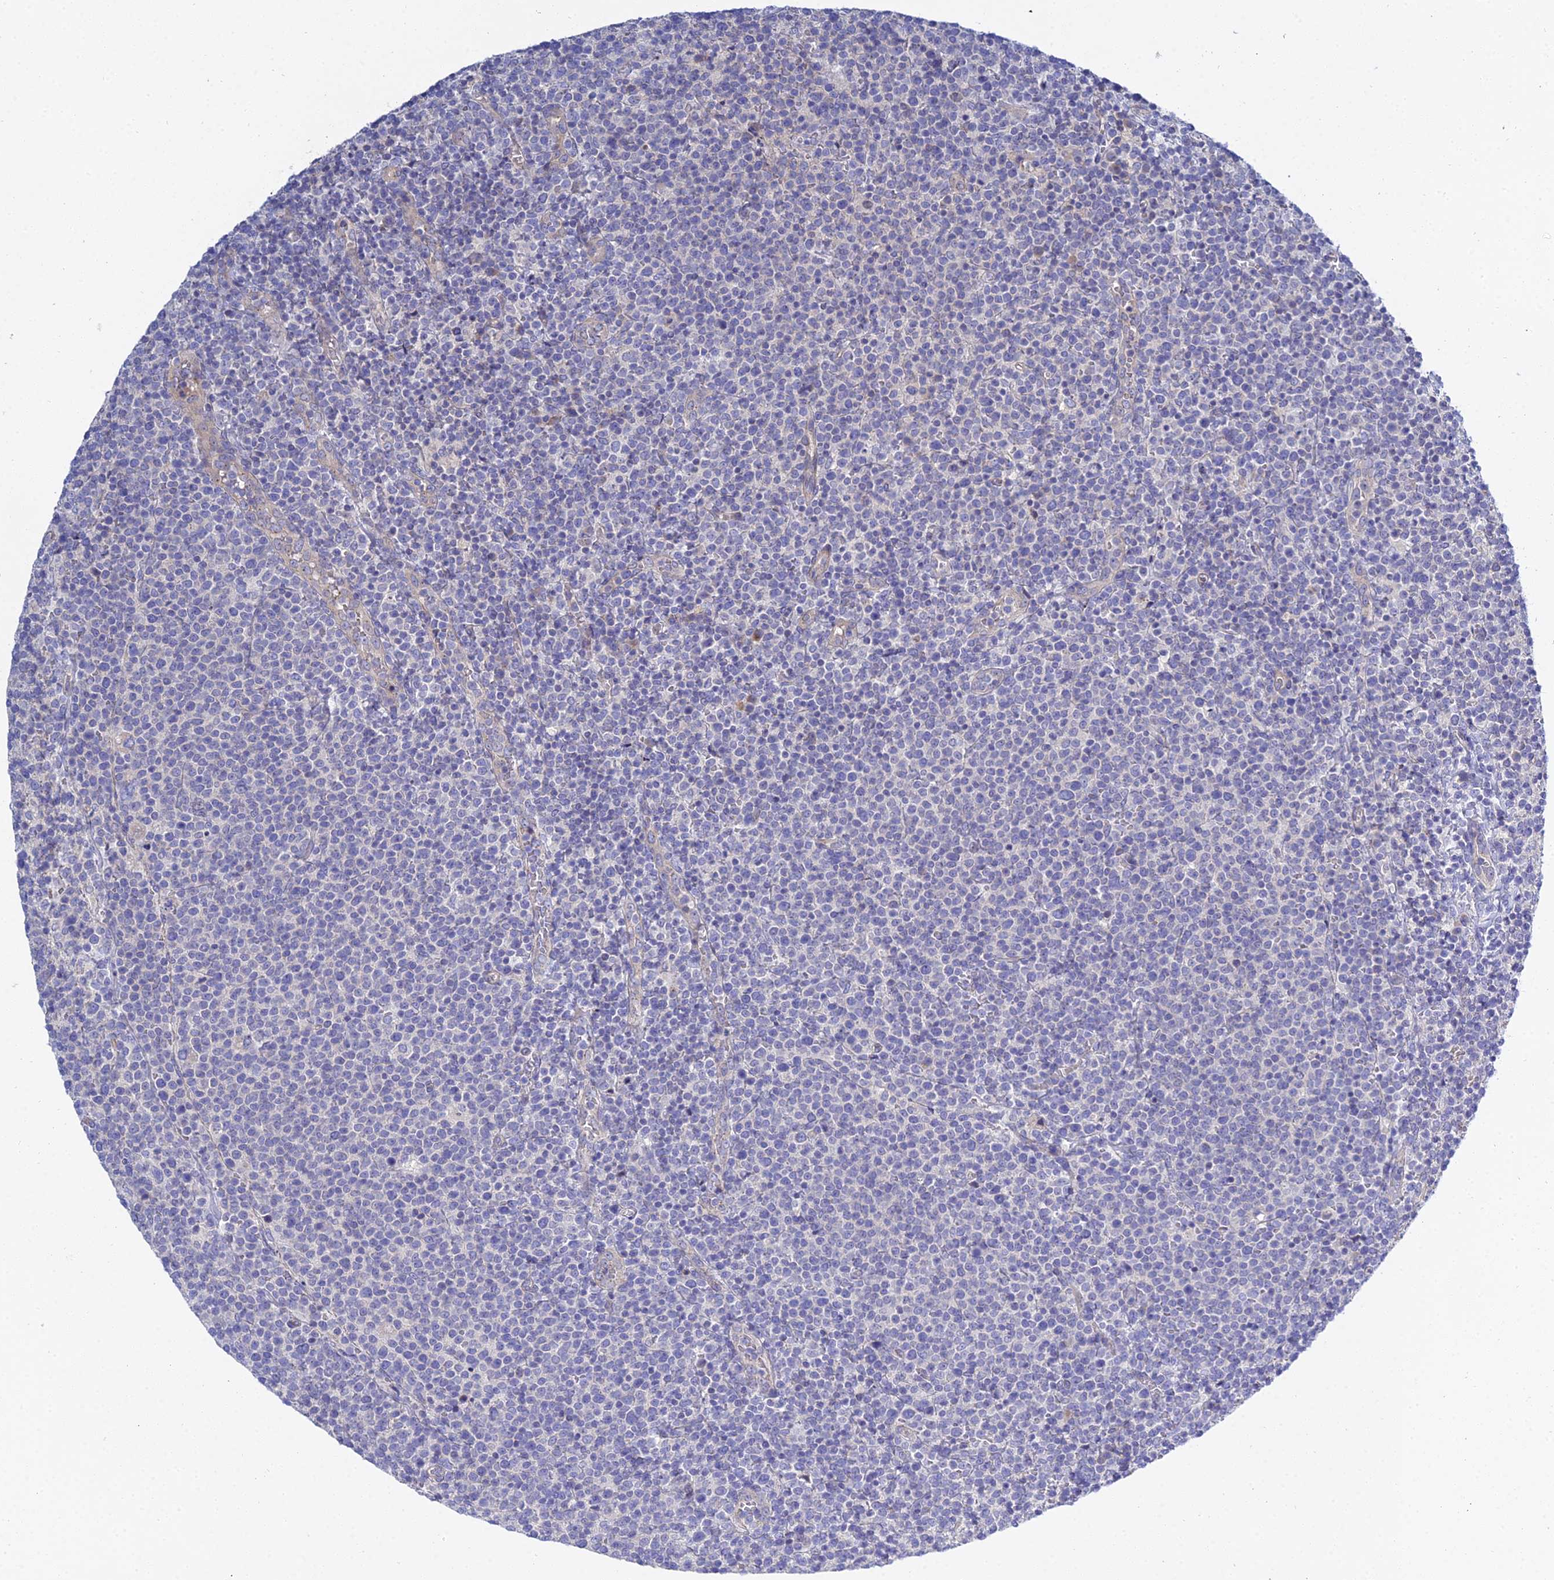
{"staining": {"intensity": "negative", "quantity": "none", "location": "none"}, "tissue": "lymphoma", "cell_type": "Tumor cells", "image_type": "cancer", "snomed": [{"axis": "morphology", "description": "Malignant lymphoma, non-Hodgkin's type, High grade"}, {"axis": "topography", "description": "Lymph node"}], "caption": "The histopathology image reveals no significant expression in tumor cells of malignant lymphoma, non-Hodgkin's type (high-grade).", "gene": "APOBEC3H", "patient": {"sex": "male", "age": 61}}